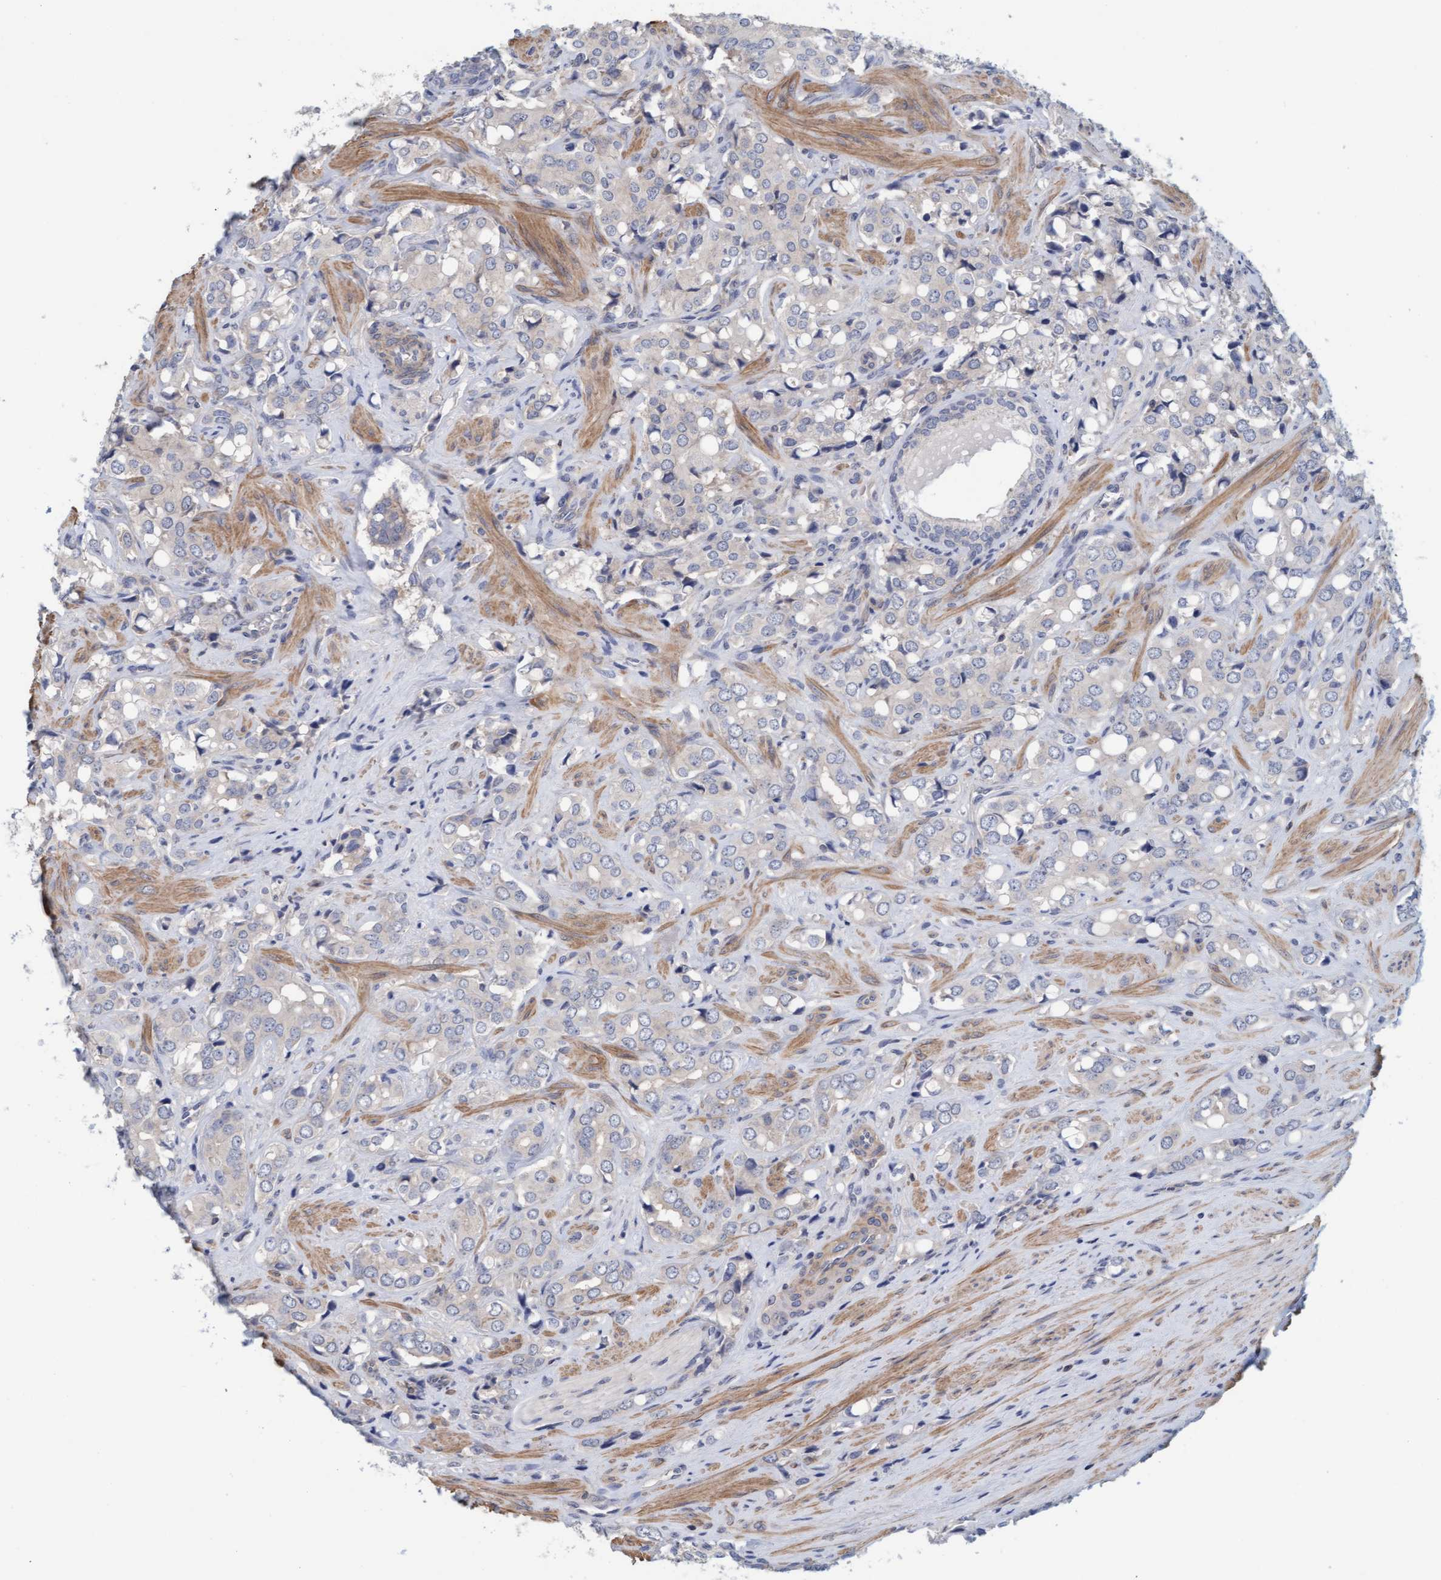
{"staining": {"intensity": "negative", "quantity": "none", "location": "none"}, "tissue": "prostate cancer", "cell_type": "Tumor cells", "image_type": "cancer", "snomed": [{"axis": "morphology", "description": "Adenocarcinoma, High grade"}, {"axis": "topography", "description": "Prostate"}], "caption": "Immunohistochemistry (IHC) image of neoplastic tissue: prostate adenocarcinoma (high-grade) stained with DAB reveals no significant protein expression in tumor cells.", "gene": "FXR2", "patient": {"sex": "male", "age": 52}}